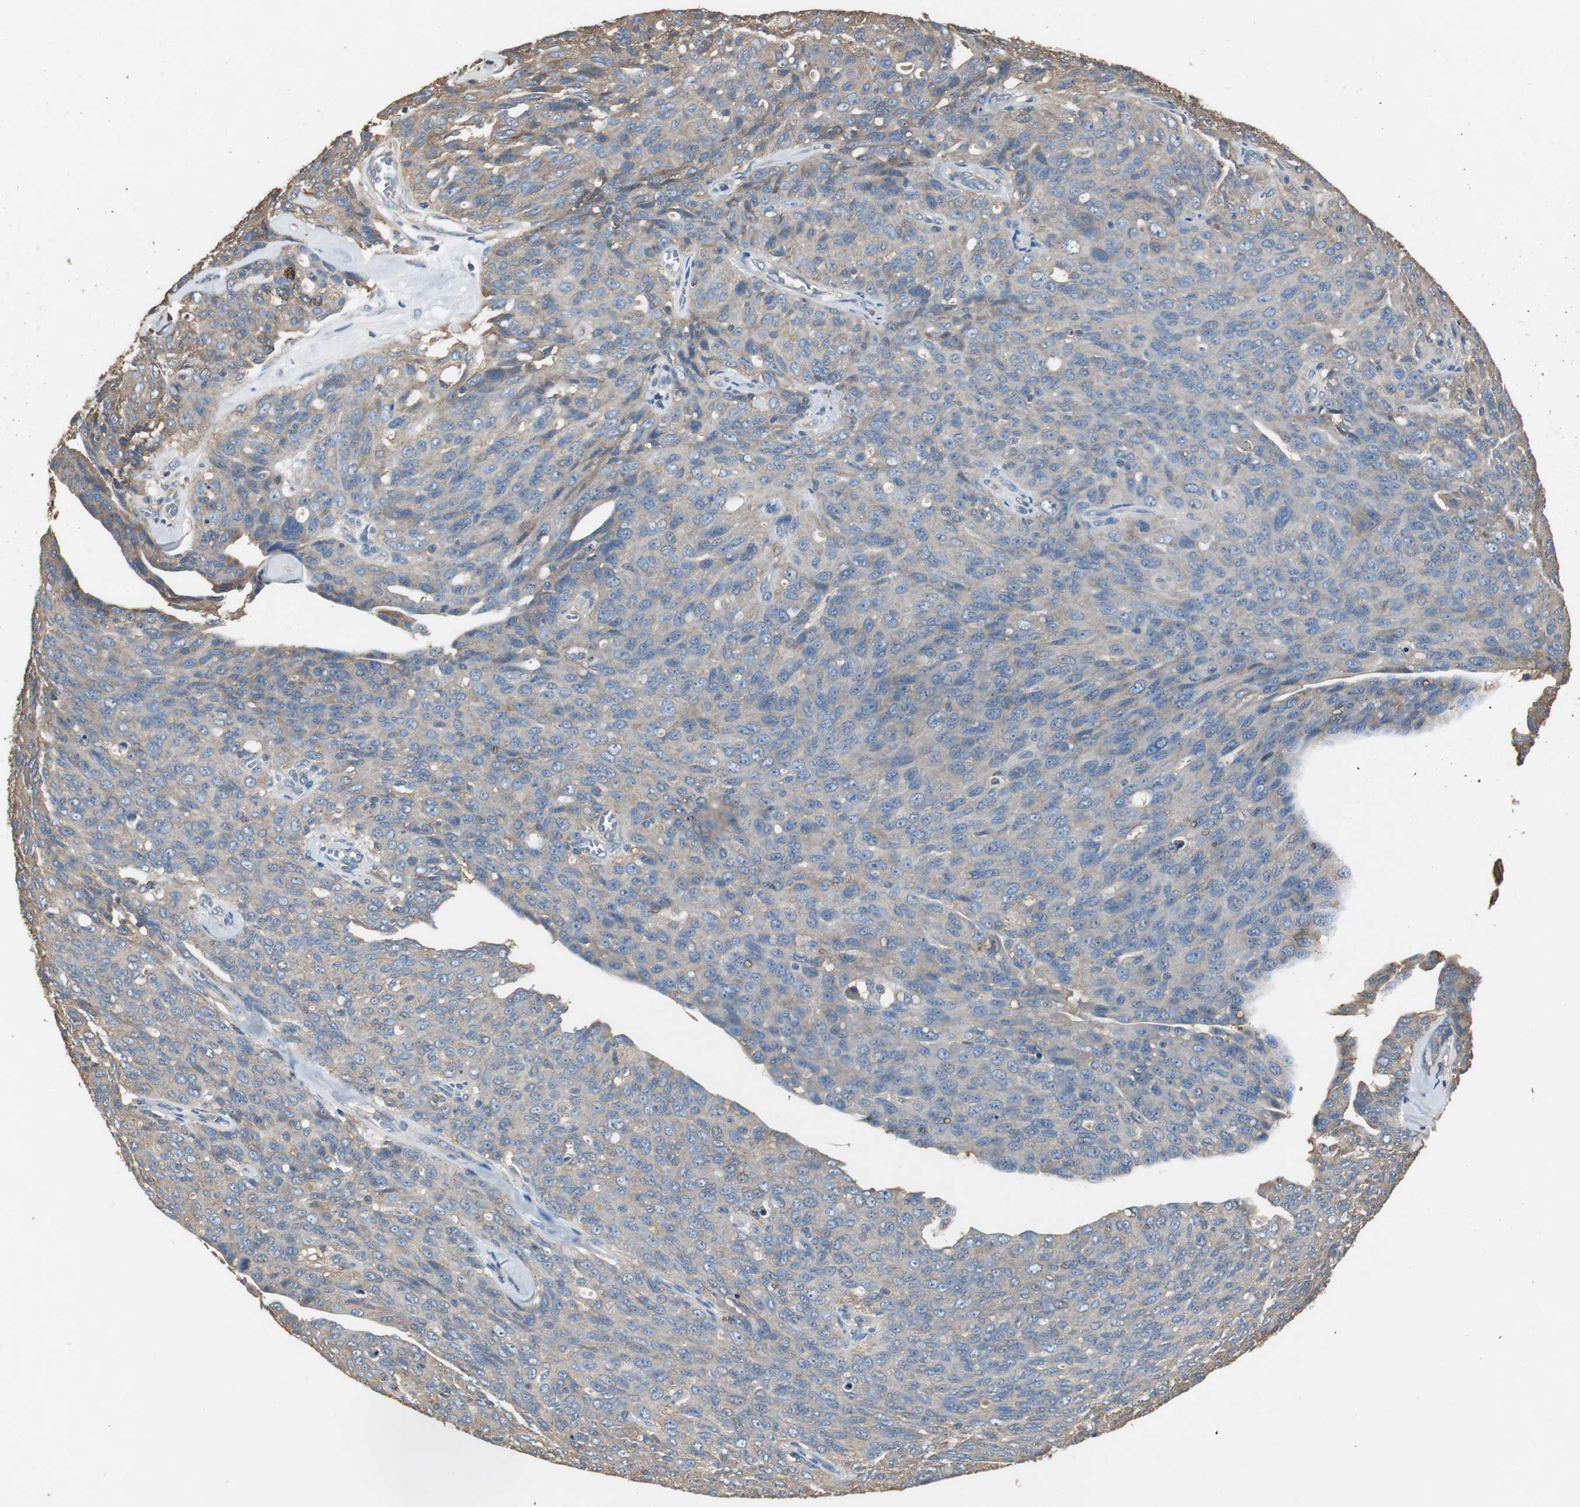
{"staining": {"intensity": "weak", "quantity": "25%-75%", "location": "cytoplasmic/membranous"}, "tissue": "ovarian cancer", "cell_type": "Tumor cells", "image_type": "cancer", "snomed": [{"axis": "morphology", "description": "Carcinoma, endometroid"}, {"axis": "topography", "description": "Ovary"}], "caption": "IHC photomicrograph of human ovarian cancer (endometroid carcinoma) stained for a protein (brown), which reveals low levels of weak cytoplasmic/membranous expression in approximately 25%-75% of tumor cells.", "gene": "TNFRSF14", "patient": {"sex": "female", "age": 60}}